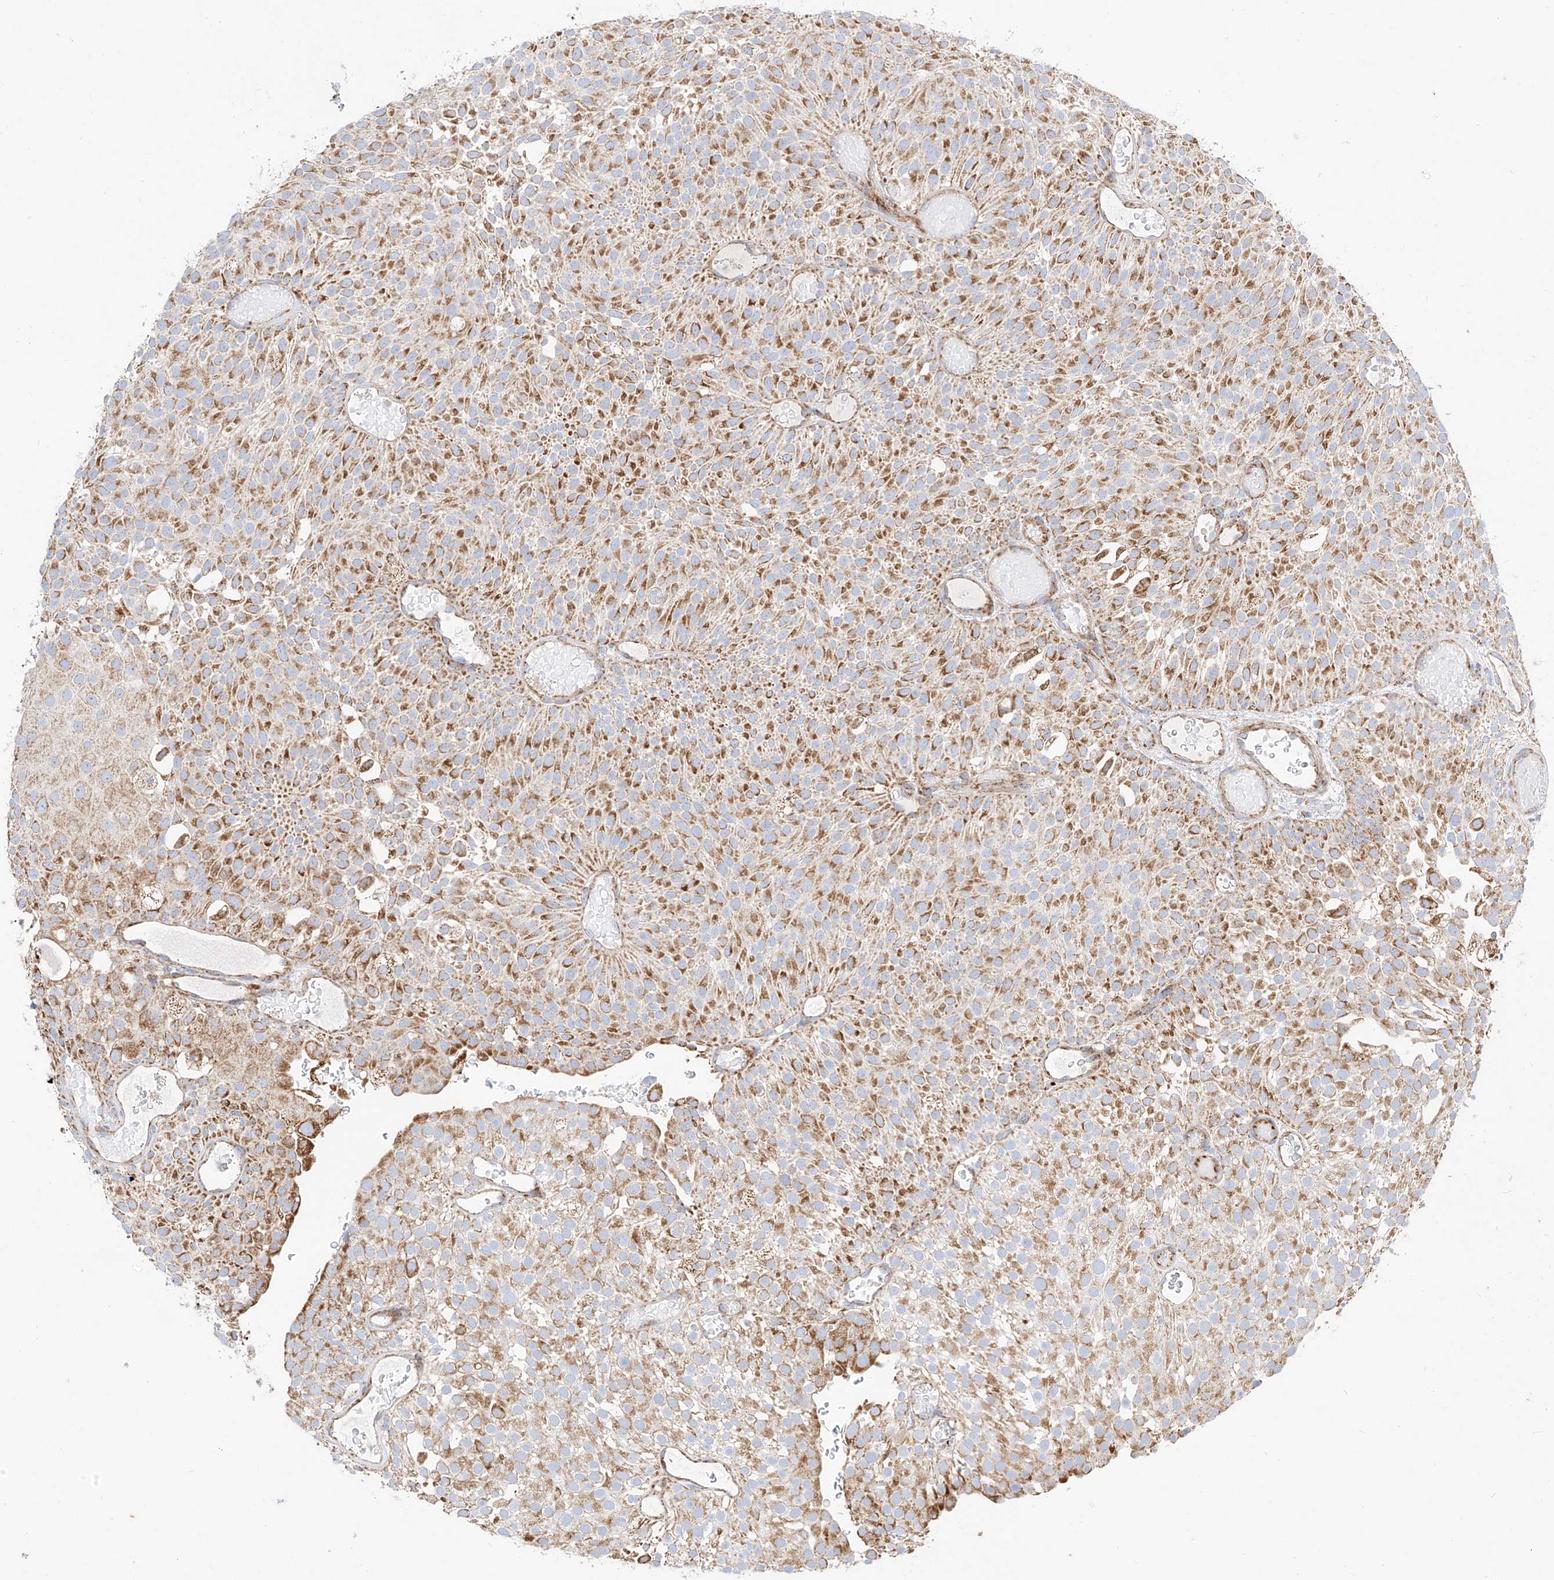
{"staining": {"intensity": "moderate", "quantity": ">75%", "location": "cytoplasmic/membranous"}, "tissue": "urothelial cancer", "cell_type": "Tumor cells", "image_type": "cancer", "snomed": [{"axis": "morphology", "description": "Urothelial carcinoma, Low grade"}, {"axis": "topography", "description": "Urinary bladder"}], "caption": "An immunohistochemistry (IHC) image of tumor tissue is shown. Protein staining in brown shows moderate cytoplasmic/membranous positivity in low-grade urothelial carcinoma within tumor cells.", "gene": "CST9", "patient": {"sex": "male", "age": 78}}